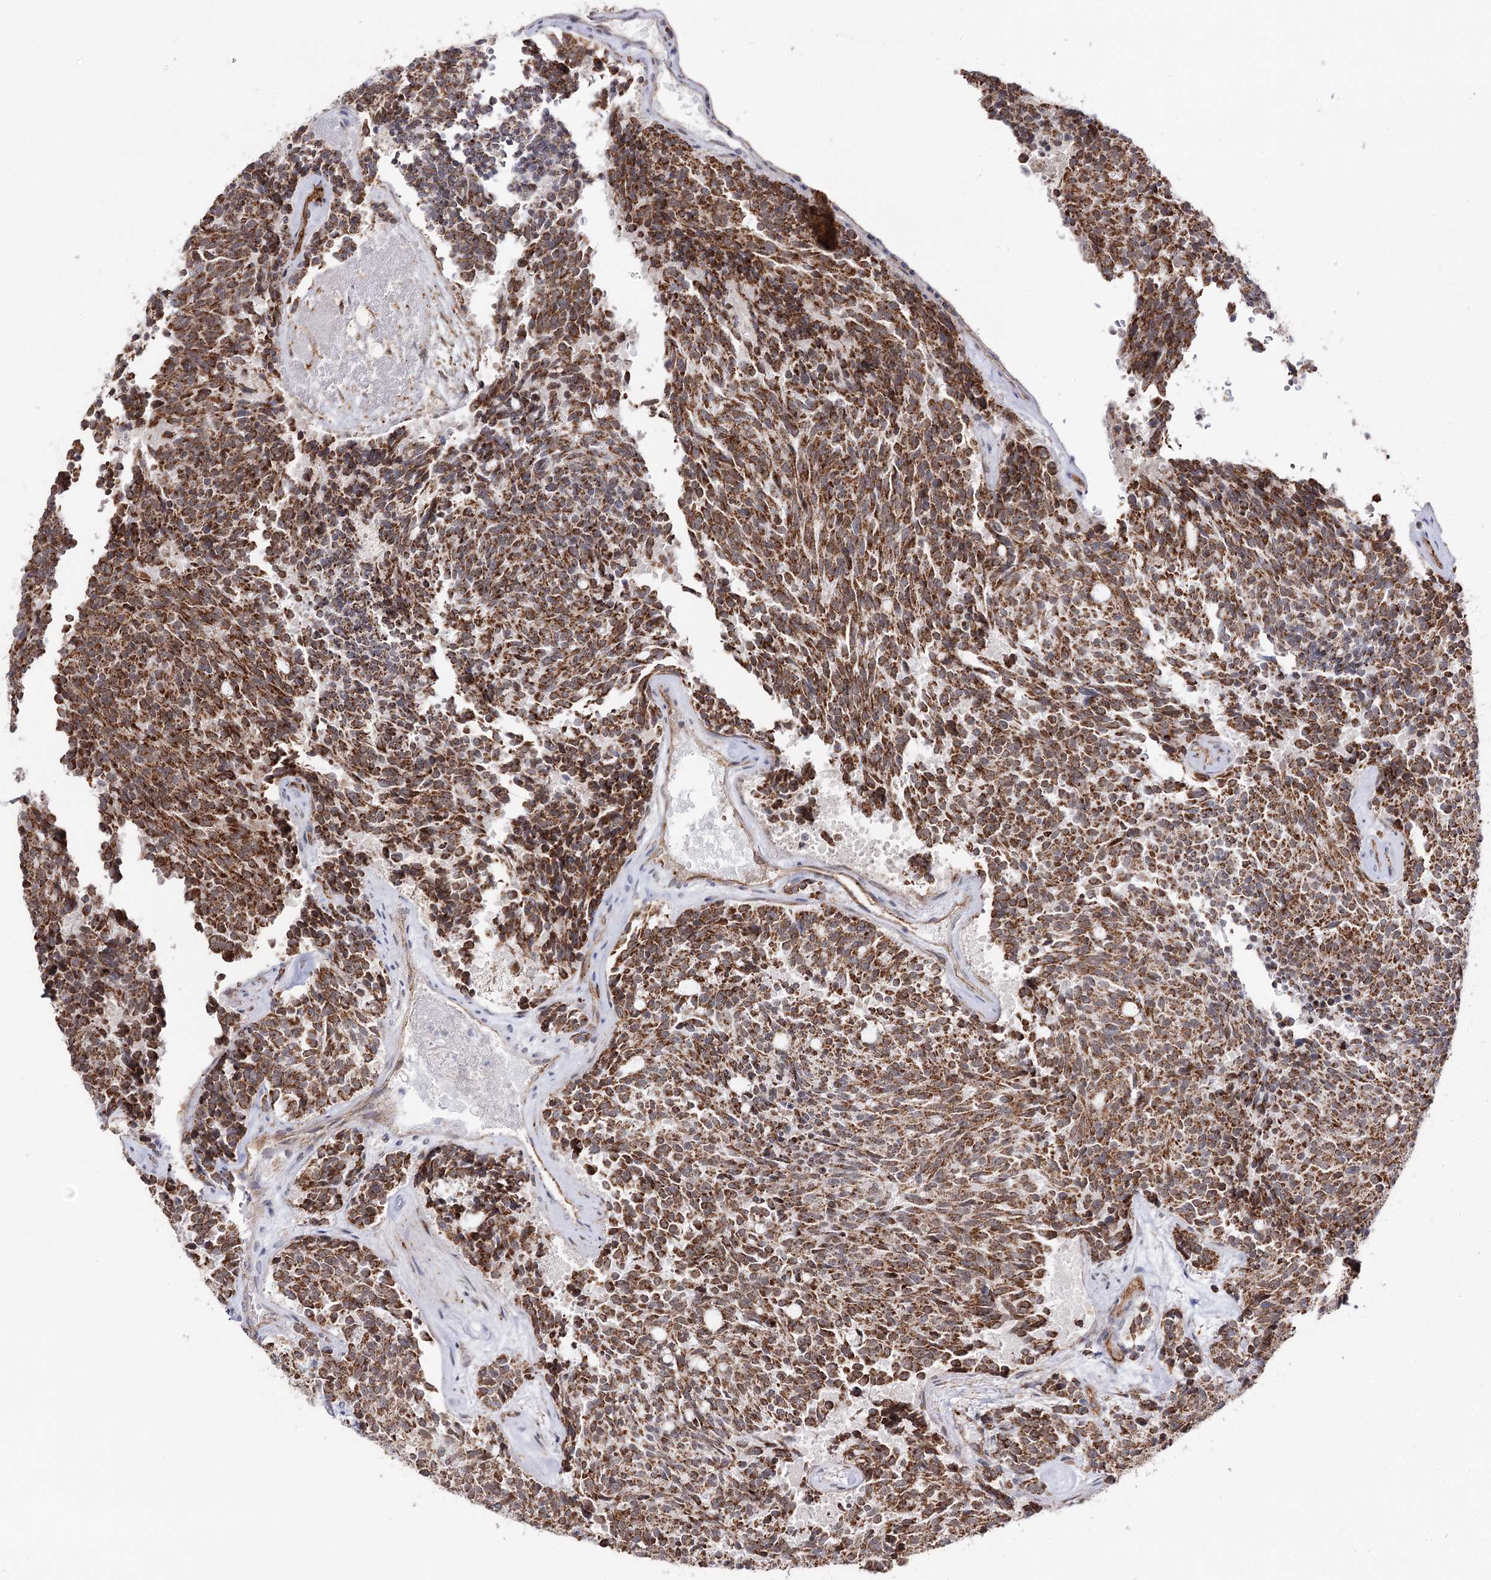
{"staining": {"intensity": "moderate", "quantity": ">75%", "location": "cytoplasmic/membranous"}, "tissue": "carcinoid", "cell_type": "Tumor cells", "image_type": "cancer", "snomed": [{"axis": "morphology", "description": "Carcinoid, malignant, NOS"}, {"axis": "topography", "description": "Pancreas"}], "caption": "Immunohistochemical staining of carcinoid (malignant) shows moderate cytoplasmic/membranous protein expression in approximately >75% of tumor cells. (brown staining indicates protein expression, while blue staining denotes nuclei).", "gene": "CBR4", "patient": {"sex": "female", "age": 54}}